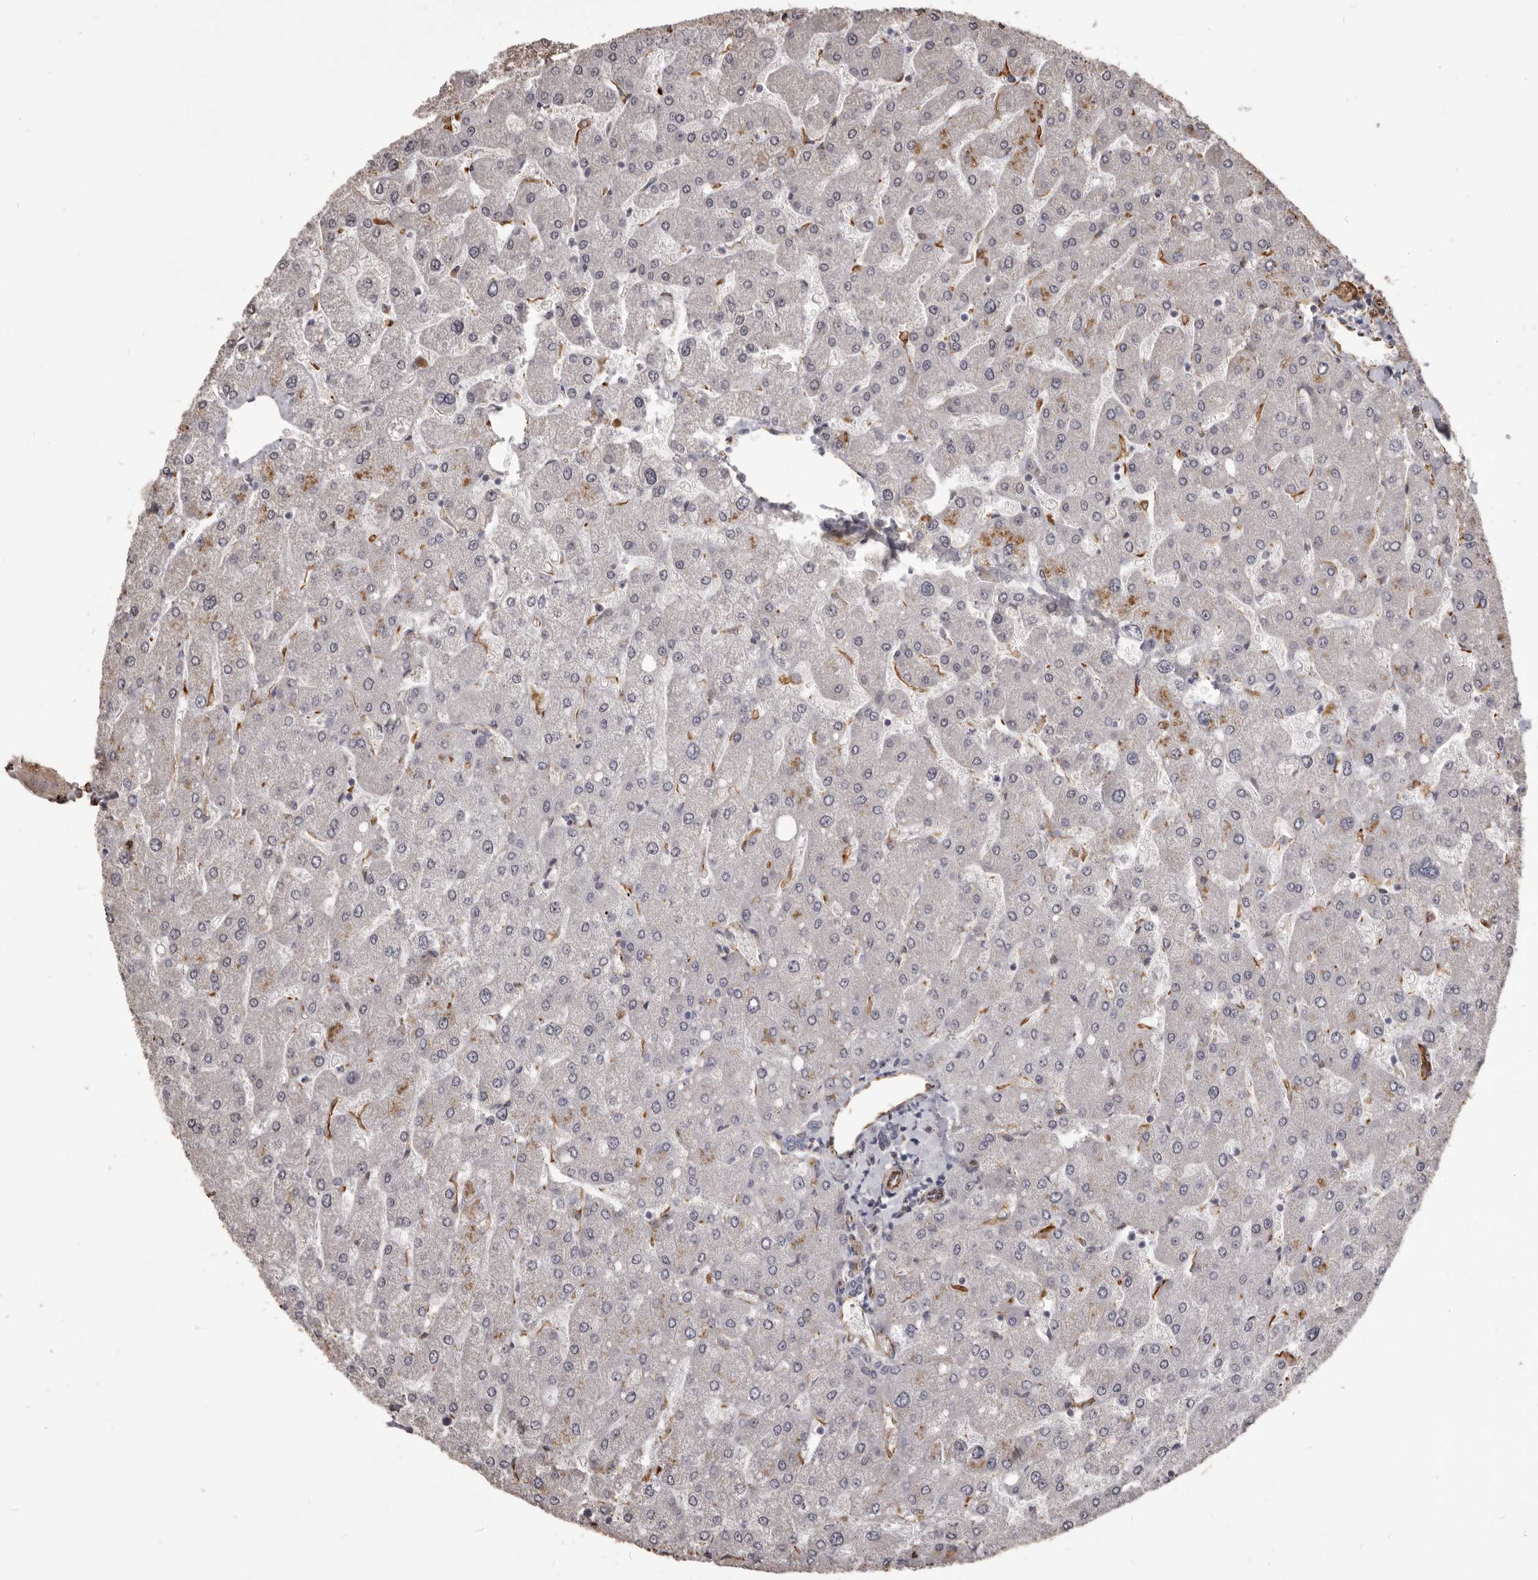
{"staining": {"intensity": "negative", "quantity": "none", "location": "none"}, "tissue": "liver", "cell_type": "Cholangiocytes", "image_type": "normal", "snomed": [{"axis": "morphology", "description": "Normal tissue, NOS"}, {"axis": "topography", "description": "Liver"}], "caption": "IHC histopathology image of benign liver: liver stained with DAB shows no significant protein staining in cholangiocytes.", "gene": "MTURN", "patient": {"sex": "male", "age": 55}}